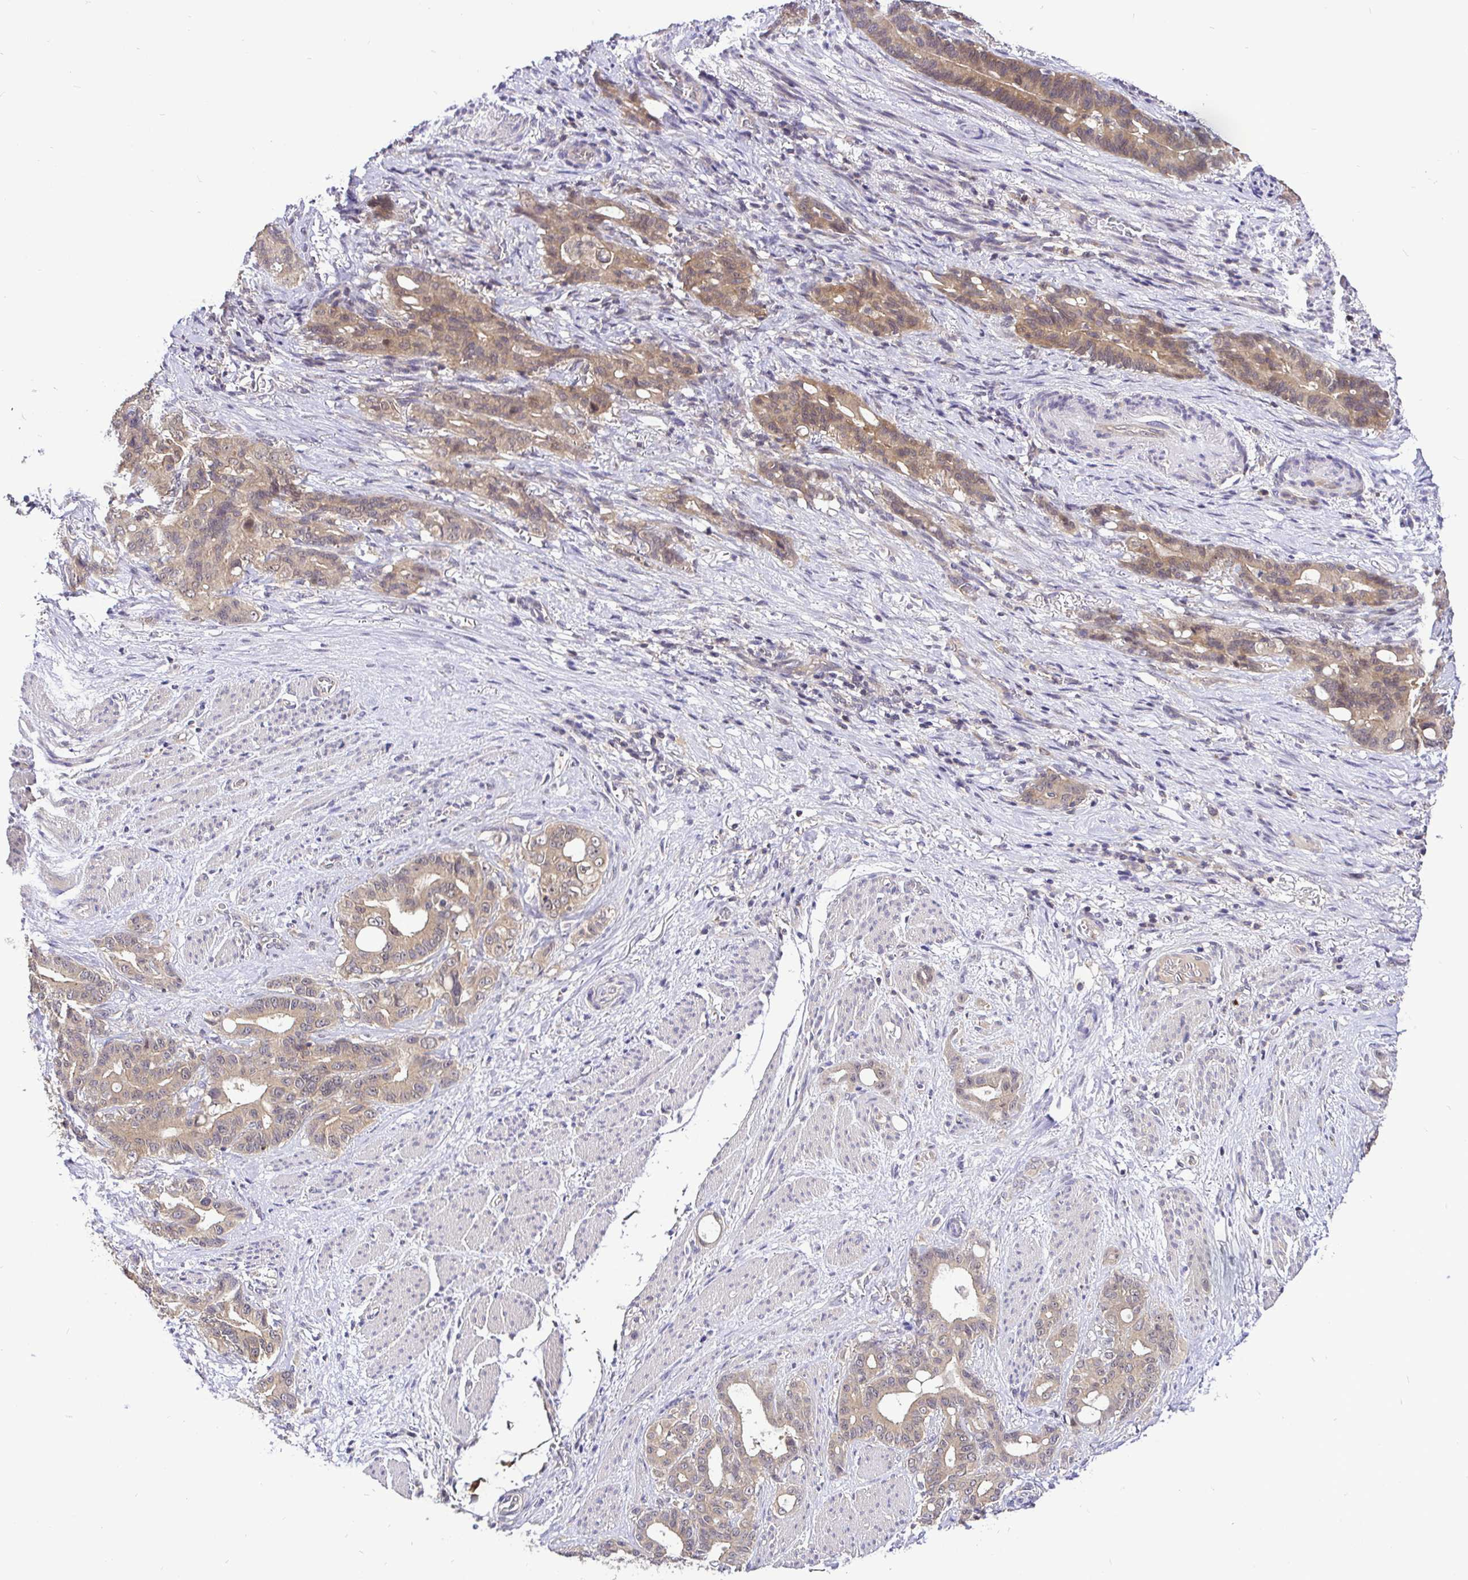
{"staining": {"intensity": "moderate", "quantity": ">75%", "location": "cytoplasmic/membranous,nuclear"}, "tissue": "stomach cancer", "cell_type": "Tumor cells", "image_type": "cancer", "snomed": [{"axis": "morphology", "description": "Normal tissue, NOS"}, {"axis": "morphology", "description": "Adenocarcinoma, NOS"}, {"axis": "topography", "description": "Esophagus"}, {"axis": "topography", "description": "Stomach, upper"}], "caption": "DAB (3,3'-diaminobenzidine) immunohistochemical staining of human stomach adenocarcinoma displays moderate cytoplasmic/membranous and nuclear protein staining in about >75% of tumor cells. (DAB IHC, brown staining for protein, blue staining for nuclei).", "gene": "UBE2M", "patient": {"sex": "male", "age": 62}}